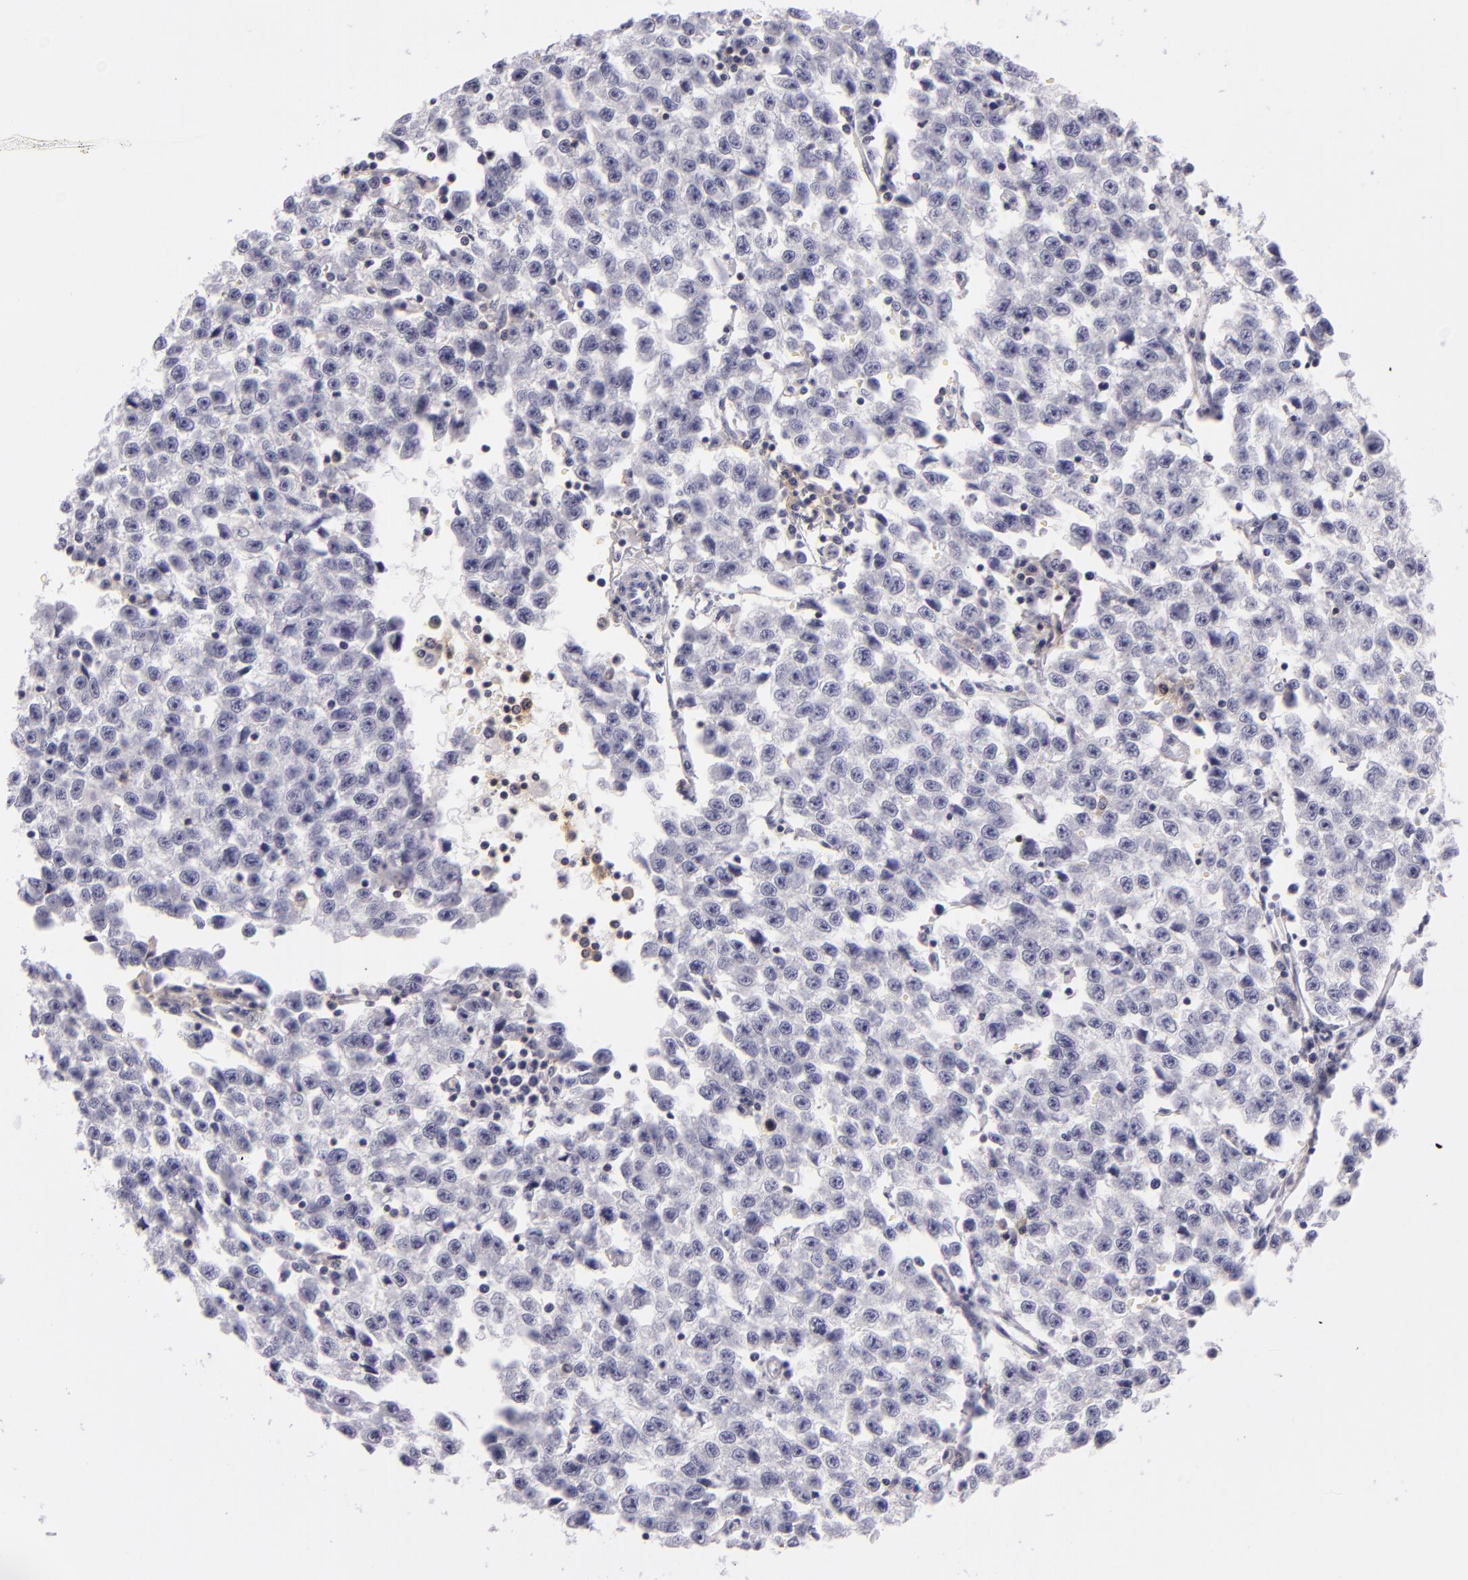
{"staining": {"intensity": "negative", "quantity": "none", "location": "none"}, "tissue": "testis cancer", "cell_type": "Tumor cells", "image_type": "cancer", "snomed": [{"axis": "morphology", "description": "Seminoma, NOS"}, {"axis": "topography", "description": "Testis"}], "caption": "Immunohistochemical staining of testis seminoma demonstrates no significant expression in tumor cells. The staining was performed using DAB to visualize the protein expression in brown, while the nuclei were stained in blue with hematoxylin (Magnification: 20x).", "gene": "CD48", "patient": {"sex": "male", "age": 35}}